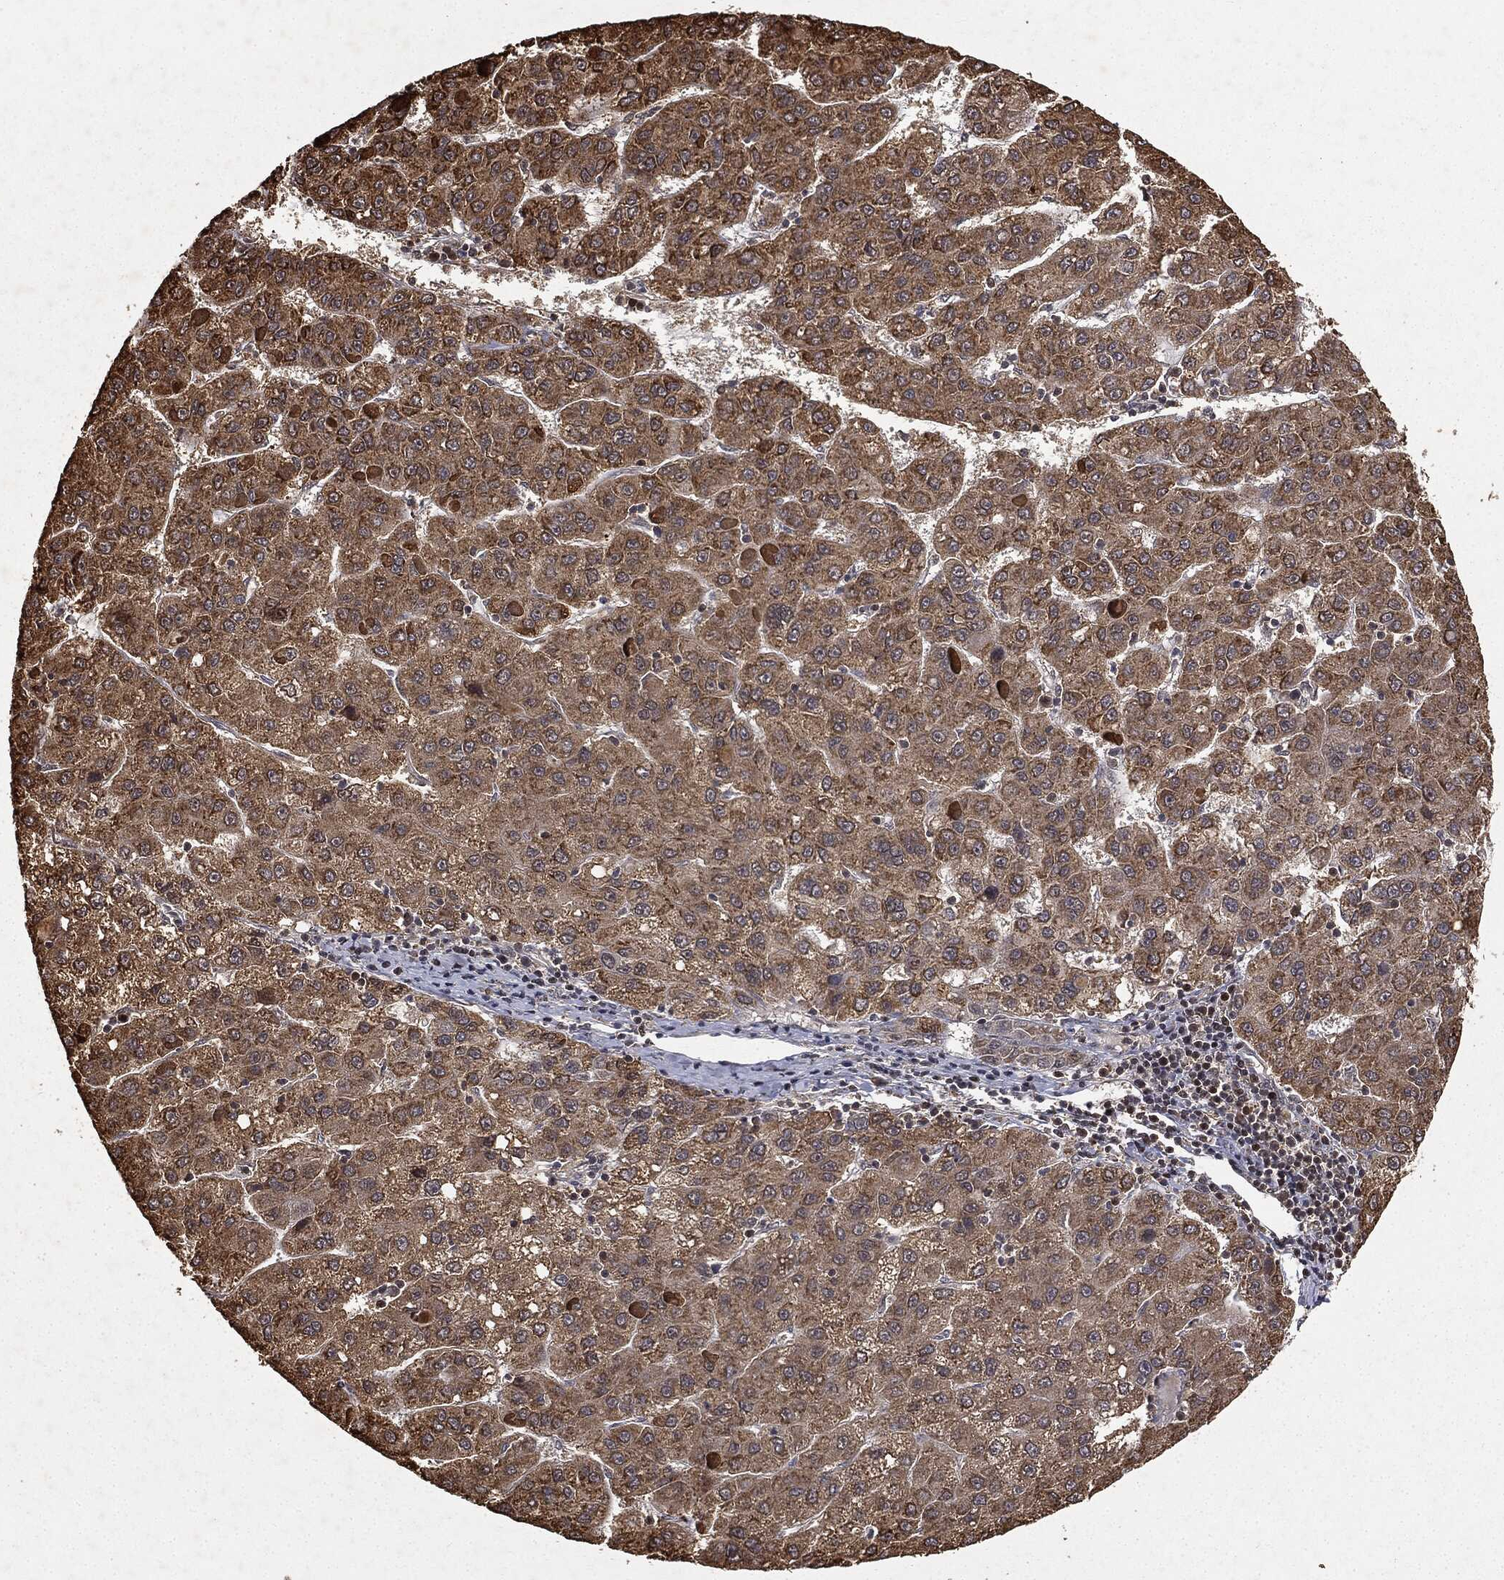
{"staining": {"intensity": "moderate", "quantity": "25%-75%", "location": "cytoplasmic/membranous"}, "tissue": "liver cancer", "cell_type": "Tumor cells", "image_type": "cancer", "snomed": [{"axis": "morphology", "description": "Carcinoma, Hepatocellular, NOS"}, {"axis": "topography", "description": "Liver"}], "caption": "Protein expression analysis of human hepatocellular carcinoma (liver) reveals moderate cytoplasmic/membranous expression in approximately 25%-75% of tumor cells.", "gene": "ZNHIT6", "patient": {"sex": "female", "age": 82}}